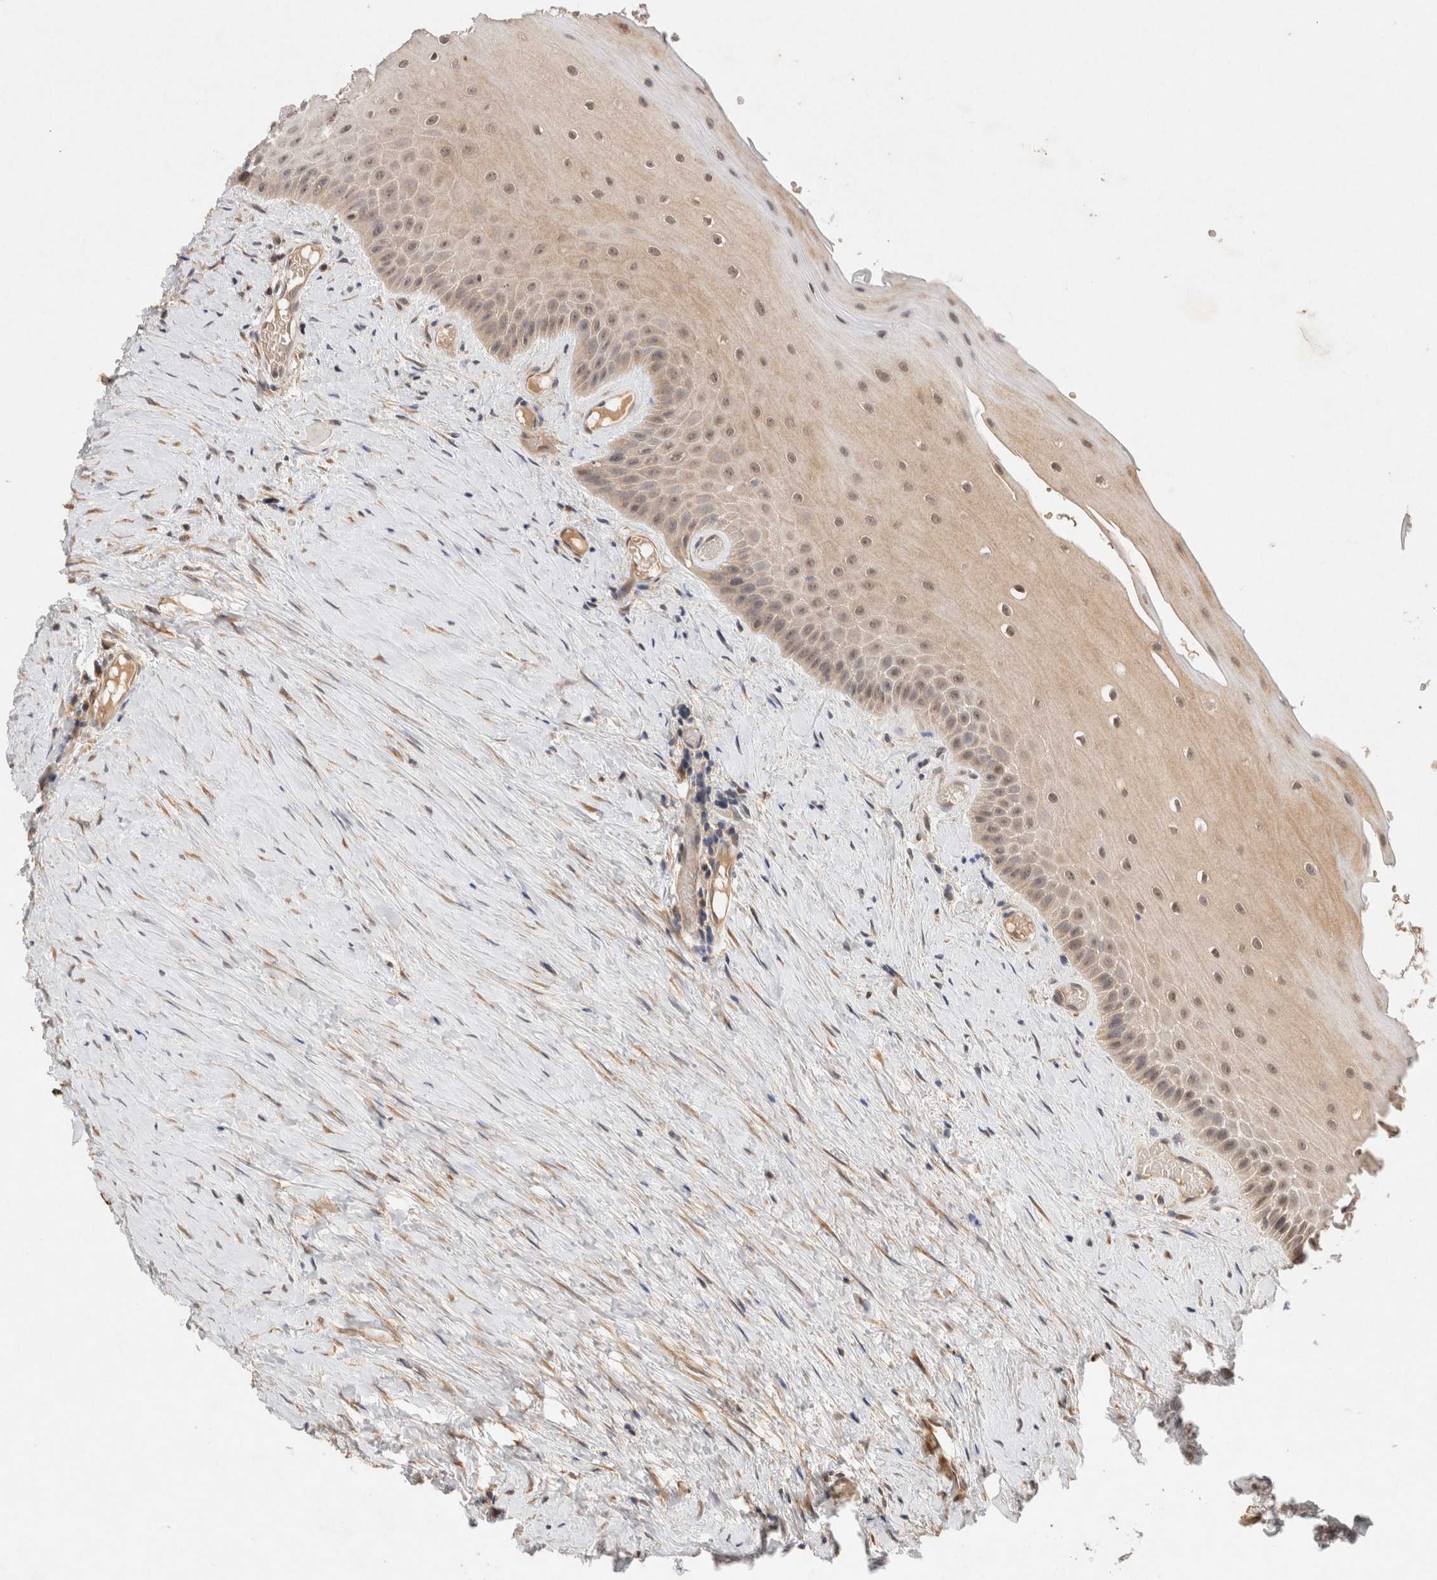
{"staining": {"intensity": "weak", "quantity": ">75%", "location": "cytoplasmic/membranous,nuclear"}, "tissue": "oral mucosa", "cell_type": "Squamous epithelial cells", "image_type": "normal", "snomed": [{"axis": "morphology", "description": "Normal tissue, NOS"}, {"axis": "topography", "description": "Skeletal muscle"}, {"axis": "topography", "description": "Oral tissue"}, {"axis": "topography", "description": "Peripheral nerve tissue"}], "caption": "Immunohistochemical staining of benign oral mucosa exhibits low levels of weak cytoplasmic/membranous,nuclear positivity in about >75% of squamous epithelial cells. (brown staining indicates protein expression, while blue staining denotes nuclei).", "gene": "KLHL20", "patient": {"sex": "female", "age": 84}}